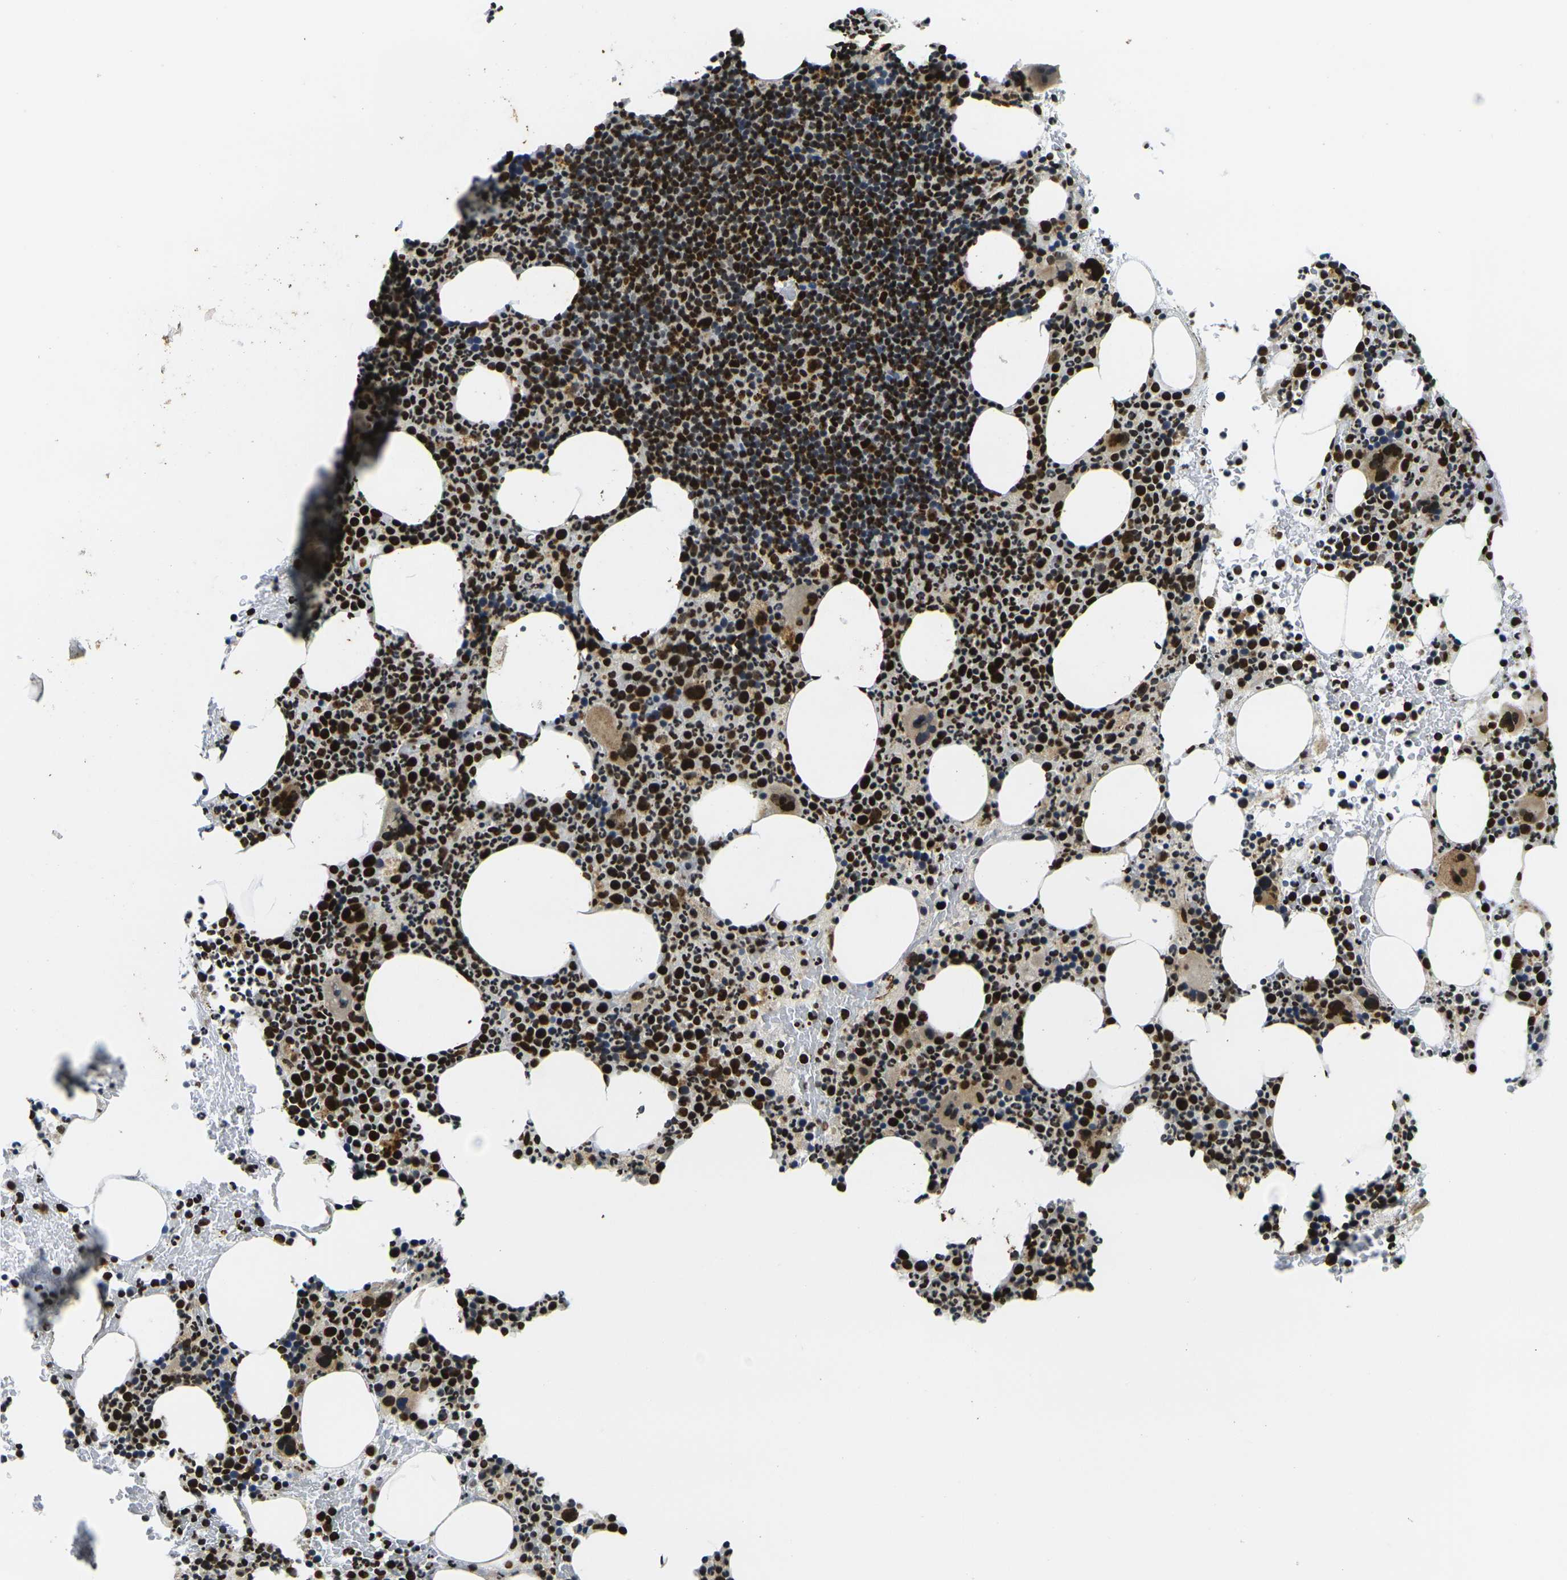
{"staining": {"intensity": "strong", "quantity": ">75%", "location": "nuclear"}, "tissue": "bone marrow", "cell_type": "Hematopoietic cells", "image_type": "normal", "snomed": [{"axis": "morphology", "description": "Normal tissue, NOS"}, {"axis": "morphology", "description": "Inflammation, NOS"}, {"axis": "topography", "description": "Bone marrow"}], "caption": "A high amount of strong nuclear expression is seen in about >75% of hematopoietic cells in benign bone marrow.", "gene": "SMARCC1", "patient": {"sex": "male", "age": 73}}